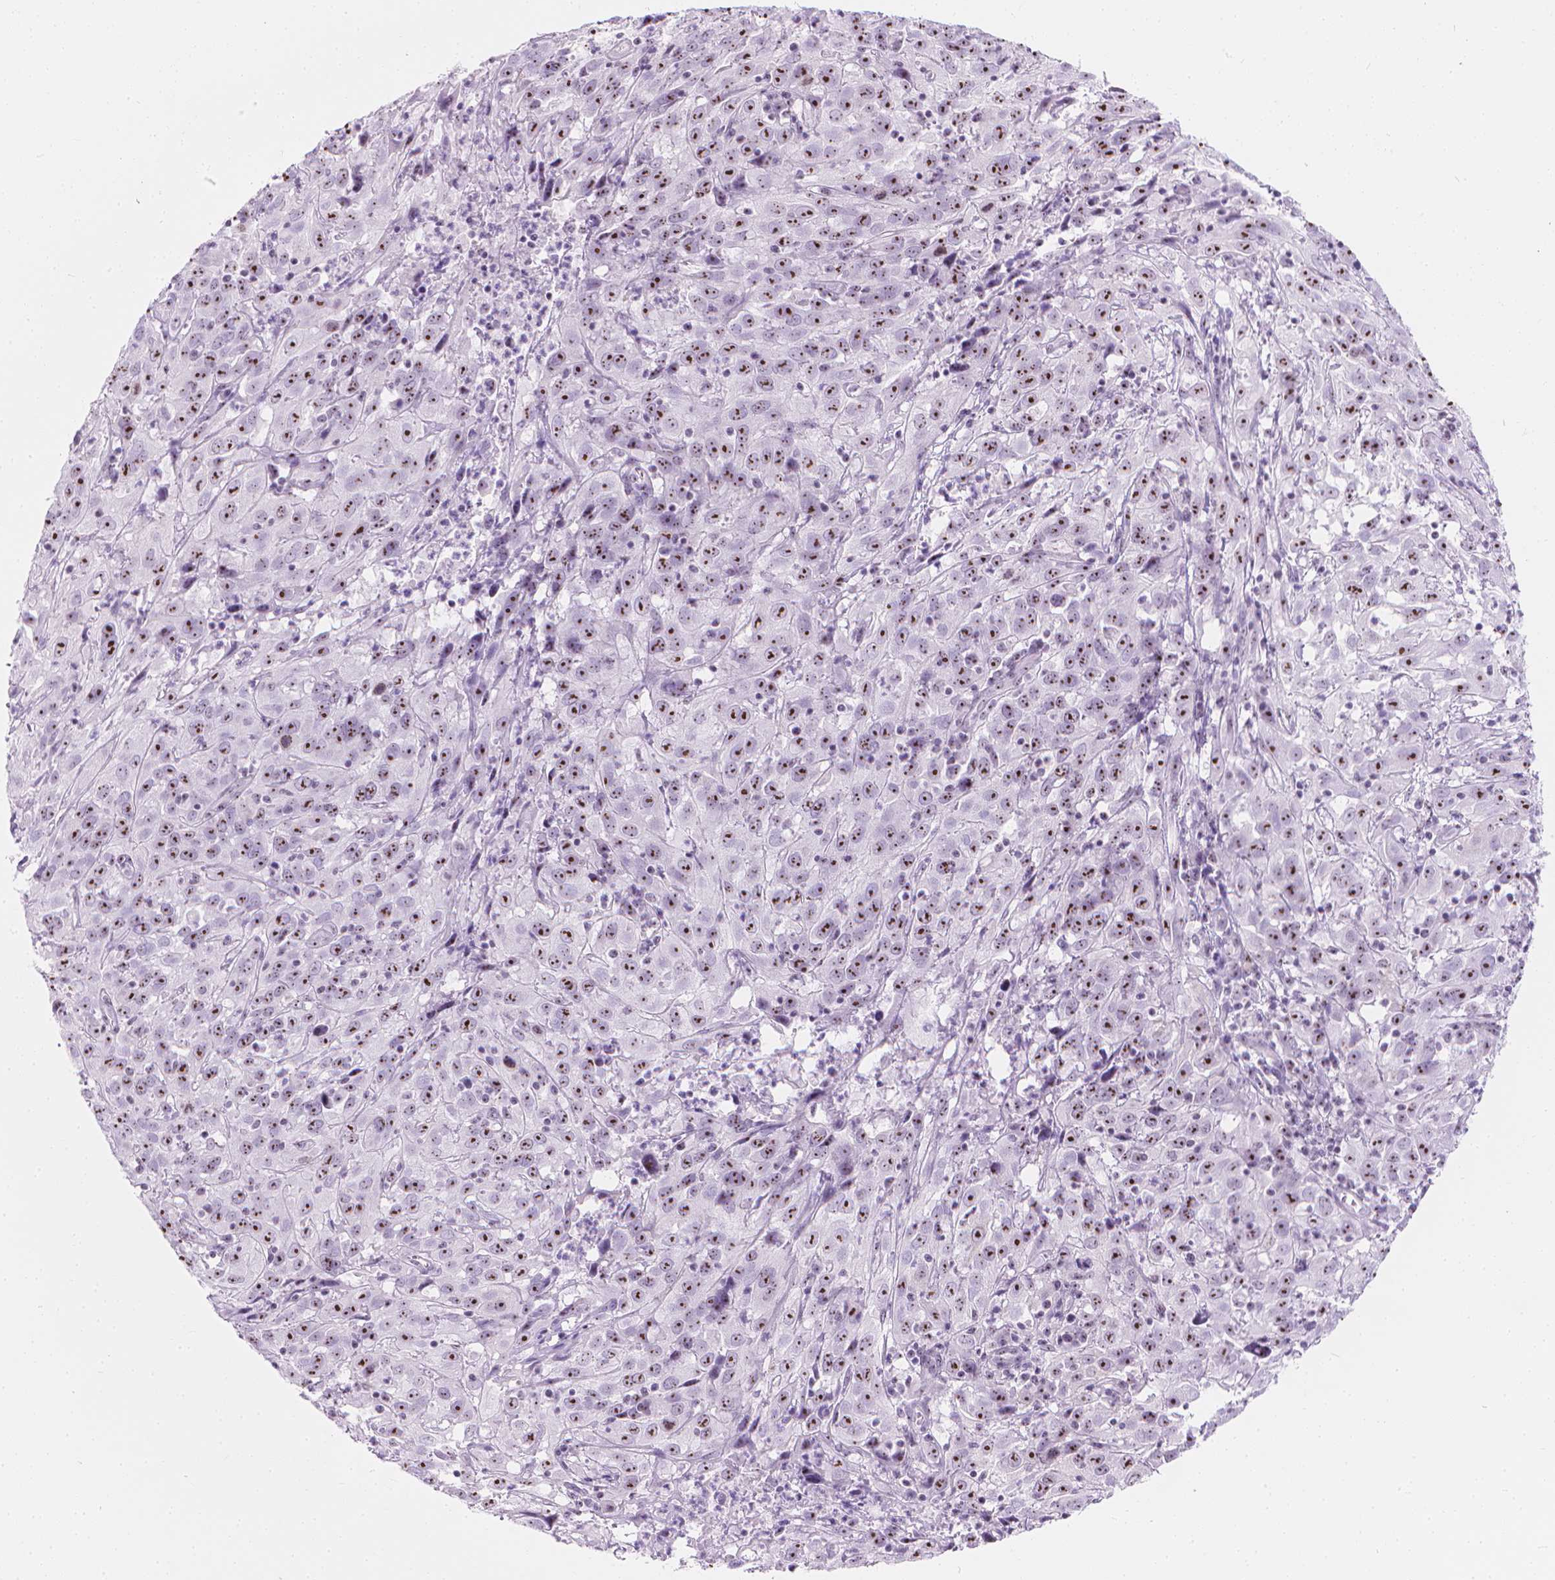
{"staining": {"intensity": "moderate", "quantity": ">75%", "location": "nuclear"}, "tissue": "cervical cancer", "cell_type": "Tumor cells", "image_type": "cancer", "snomed": [{"axis": "morphology", "description": "Squamous cell carcinoma, NOS"}, {"axis": "topography", "description": "Cervix"}], "caption": "An immunohistochemistry micrograph of tumor tissue is shown. Protein staining in brown shows moderate nuclear positivity in squamous cell carcinoma (cervical) within tumor cells. The protein of interest is stained brown, and the nuclei are stained in blue (DAB IHC with brightfield microscopy, high magnification).", "gene": "NOL7", "patient": {"sex": "female", "age": 32}}